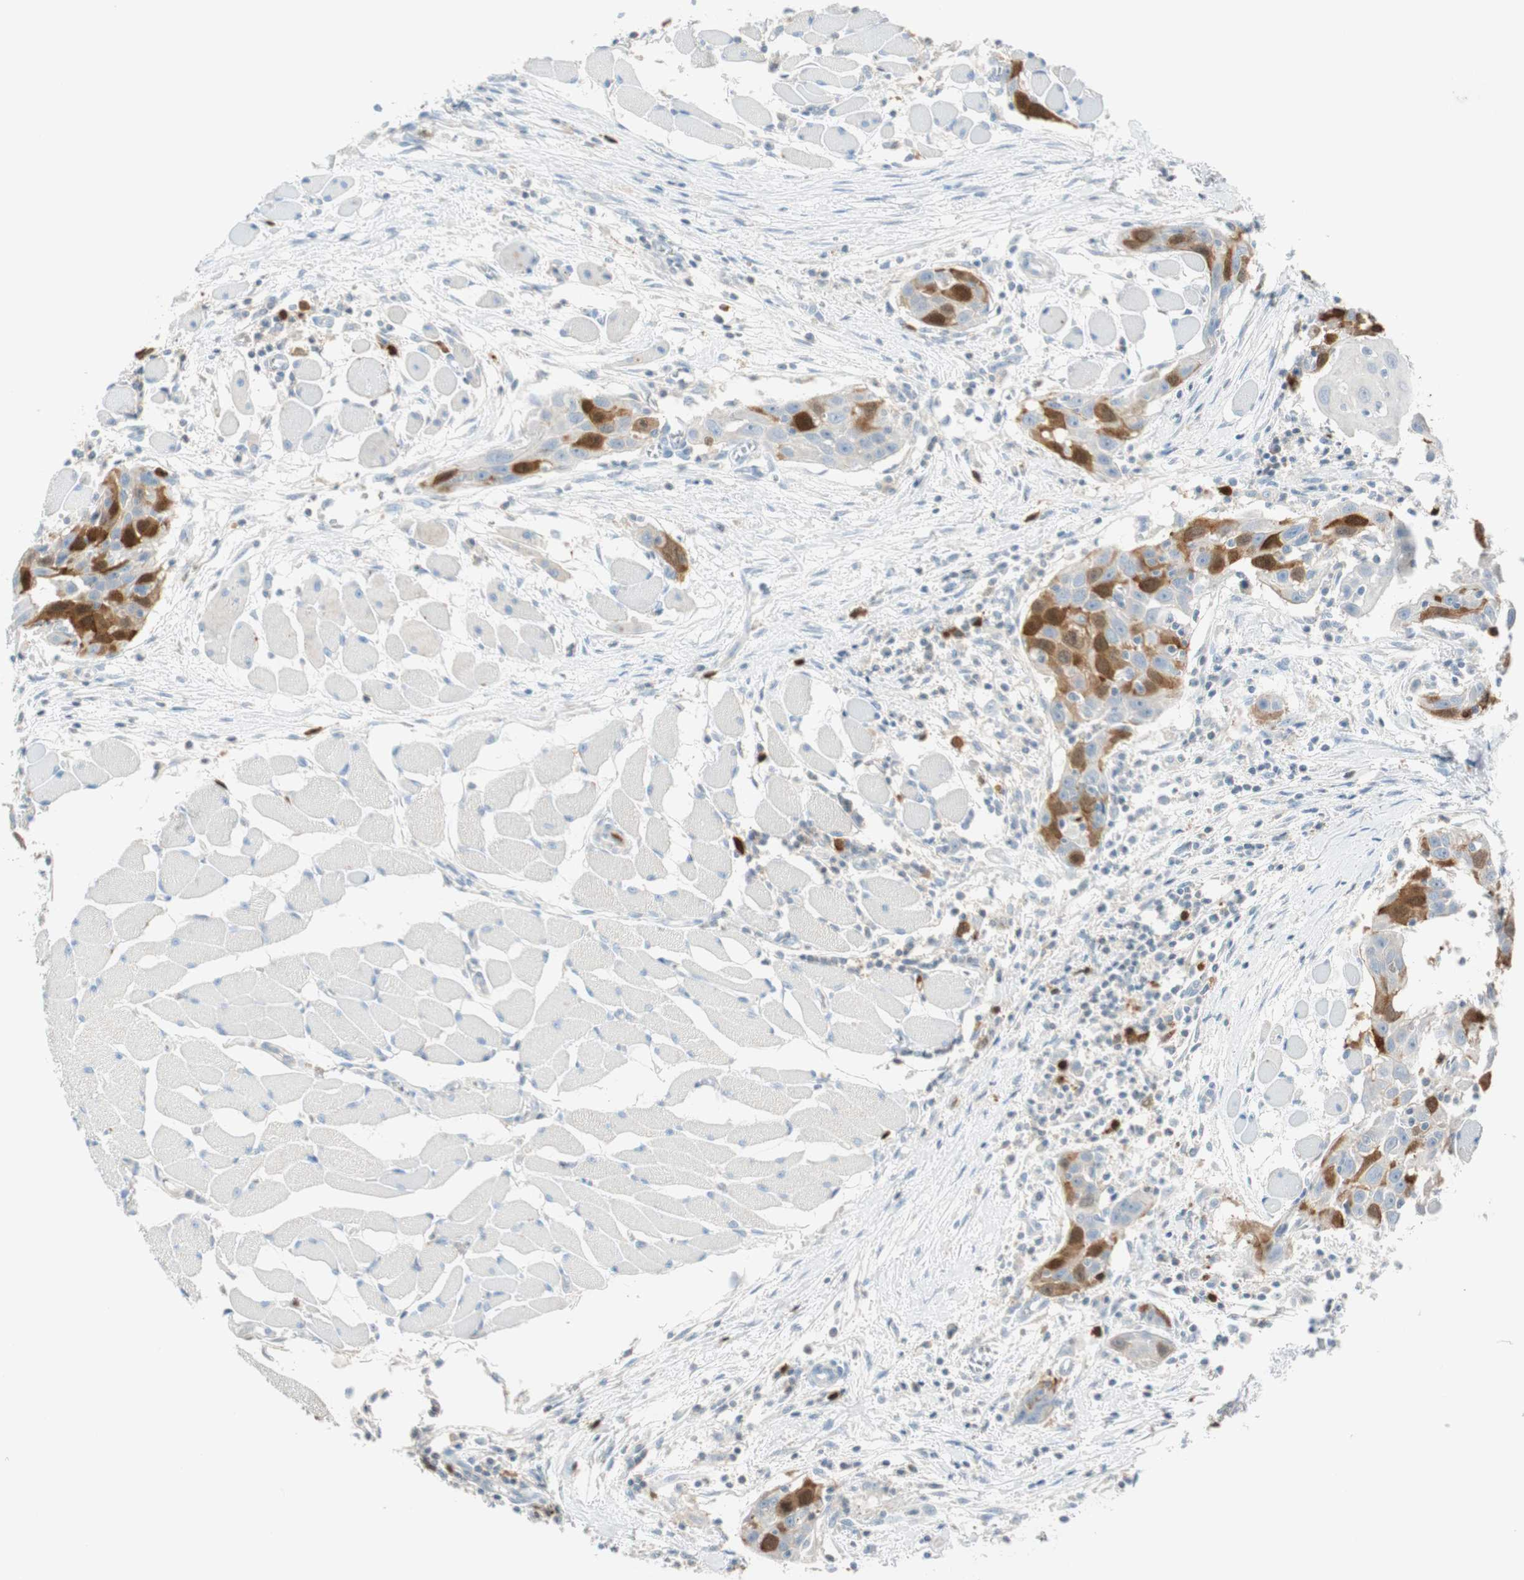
{"staining": {"intensity": "moderate", "quantity": "25%-75%", "location": "cytoplasmic/membranous,nuclear"}, "tissue": "head and neck cancer", "cell_type": "Tumor cells", "image_type": "cancer", "snomed": [{"axis": "morphology", "description": "Squamous cell carcinoma, NOS"}, {"axis": "topography", "description": "Oral tissue"}, {"axis": "topography", "description": "Head-Neck"}], "caption": "Head and neck cancer (squamous cell carcinoma) was stained to show a protein in brown. There is medium levels of moderate cytoplasmic/membranous and nuclear positivity in about 25%-75% of tumor cells. (Stains: DAB (3,3'-diaminobenzidine) in brown, nuclei in blue, Microscopy: brightfield microscopy at high magnification).", "gene": "PTTG1", "patient": {"sex": "female", "age": 50}}